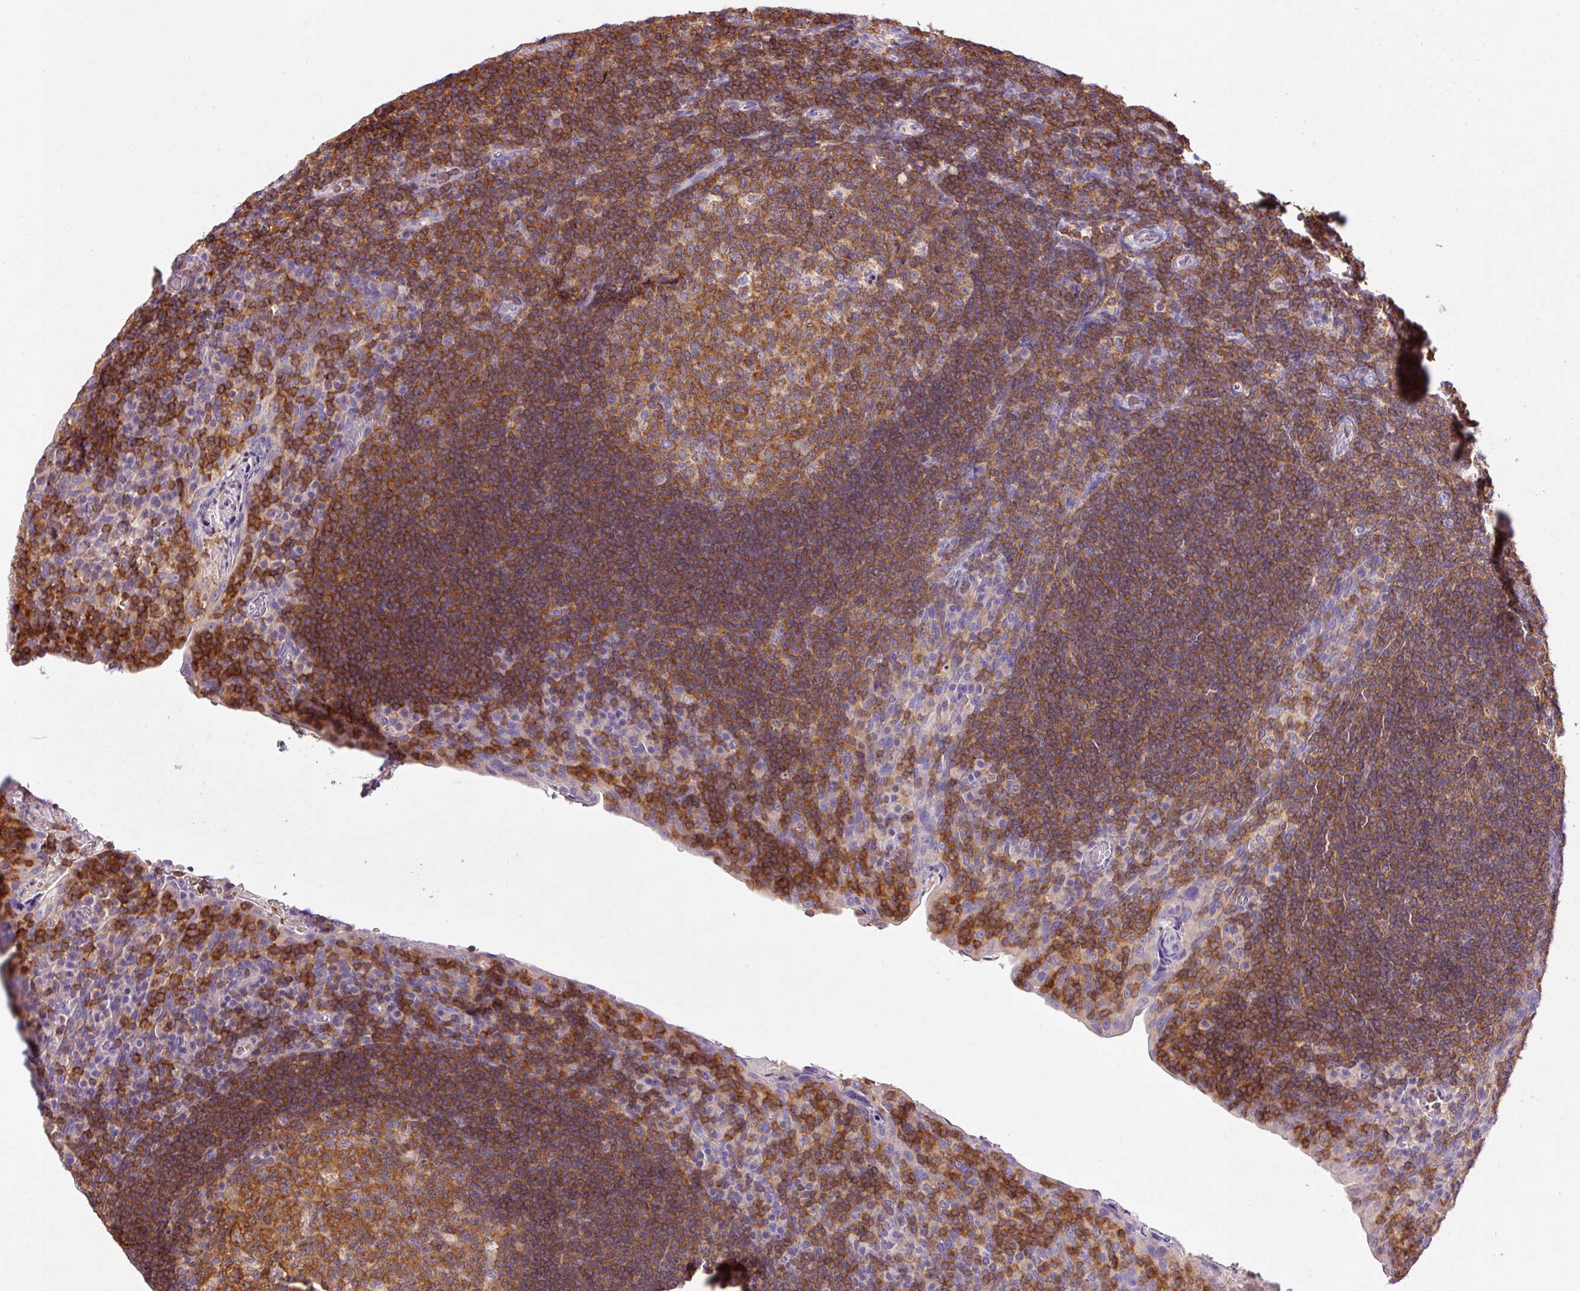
{"staining": {"intensity": "moderate", "quantity": ">75%", "location": "cytoplasmic/membranous"}, "tissue": "tonsil", "cell_type": "Germinal center cells", "image_type": "normal", "snomed": [{"axis": "morphology", "description": "Normal tissue, NOS"}, {"axis": "topography", "description": "Tonsil"}], "caption": "An image of human tonsil stained for a protein demonstrates moderate cytoplasmic/membranous brown staining in germinal center cells. (DAB = brown stain, brightfield microscopy at high magnification).", "gene": "IMMT", "patient": {"sex": "male", "age": 17}}